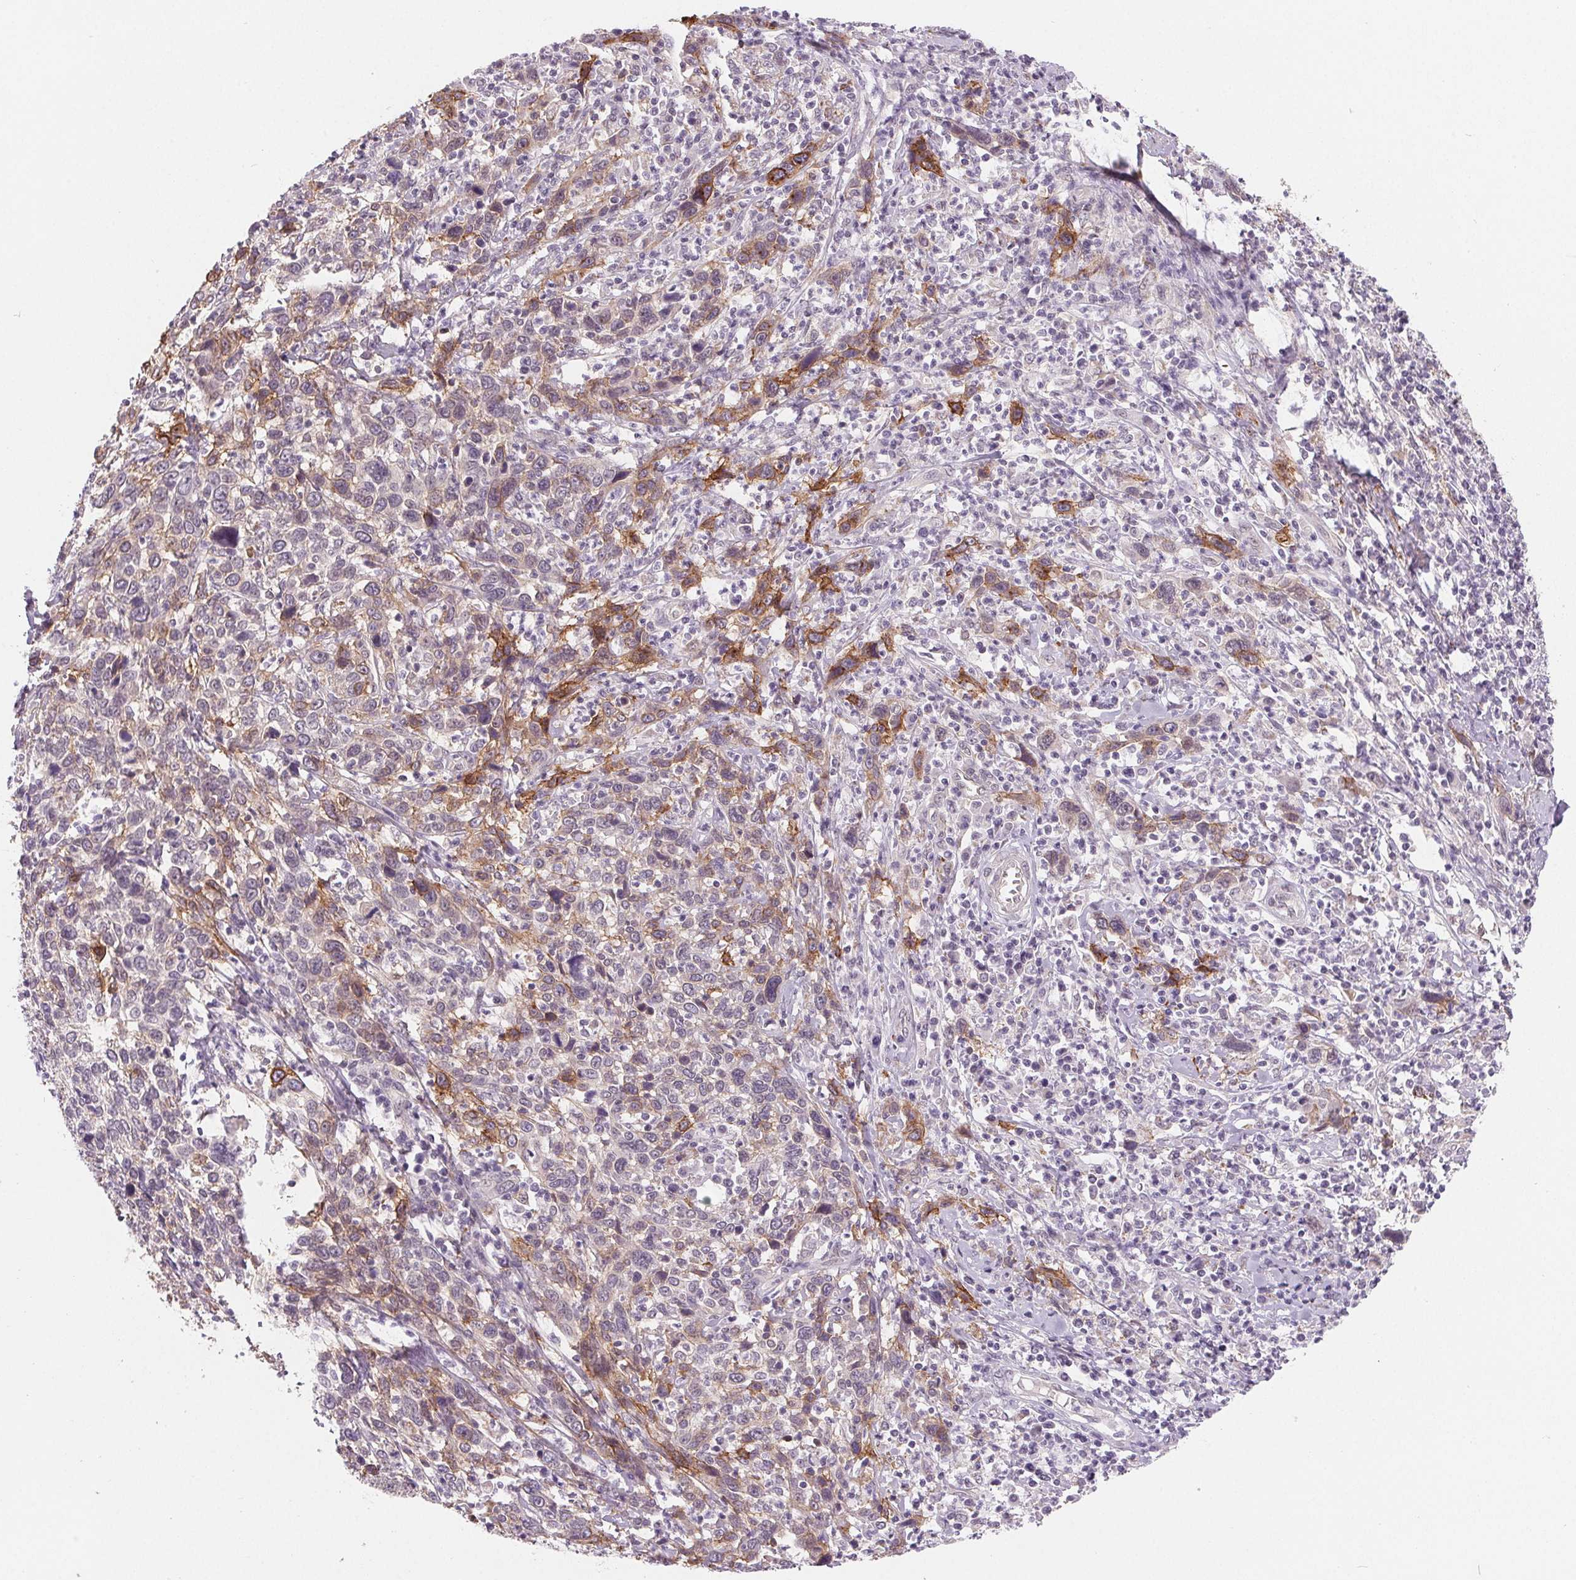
{"staining": {"intensity": "moderate", "quantity": "<25%", "location": "cytoplasmic/membranous"}, "tissue": "cervical cancer", "cell_type": "Tumor cells", "image_type": "cancer", "snomed": [{"axis": "morphology", "description": "Squamous cell carcinoma, NOS"}, {"axis": "topography", "description": "Cervix"}], "caption": "Immunohistochemical staining of squamous cell carcinoma (cervical) shows low levels of moderate cytoplasmic/membranous expression in approximately <25% of tumor cells. The staining is performed using DAB brown chromogen to label protein expression. The nuclei are counter-stained blue using hematoxylin.", "gene": "CFC1", "patient": {"sex": "female", "age": 46}}